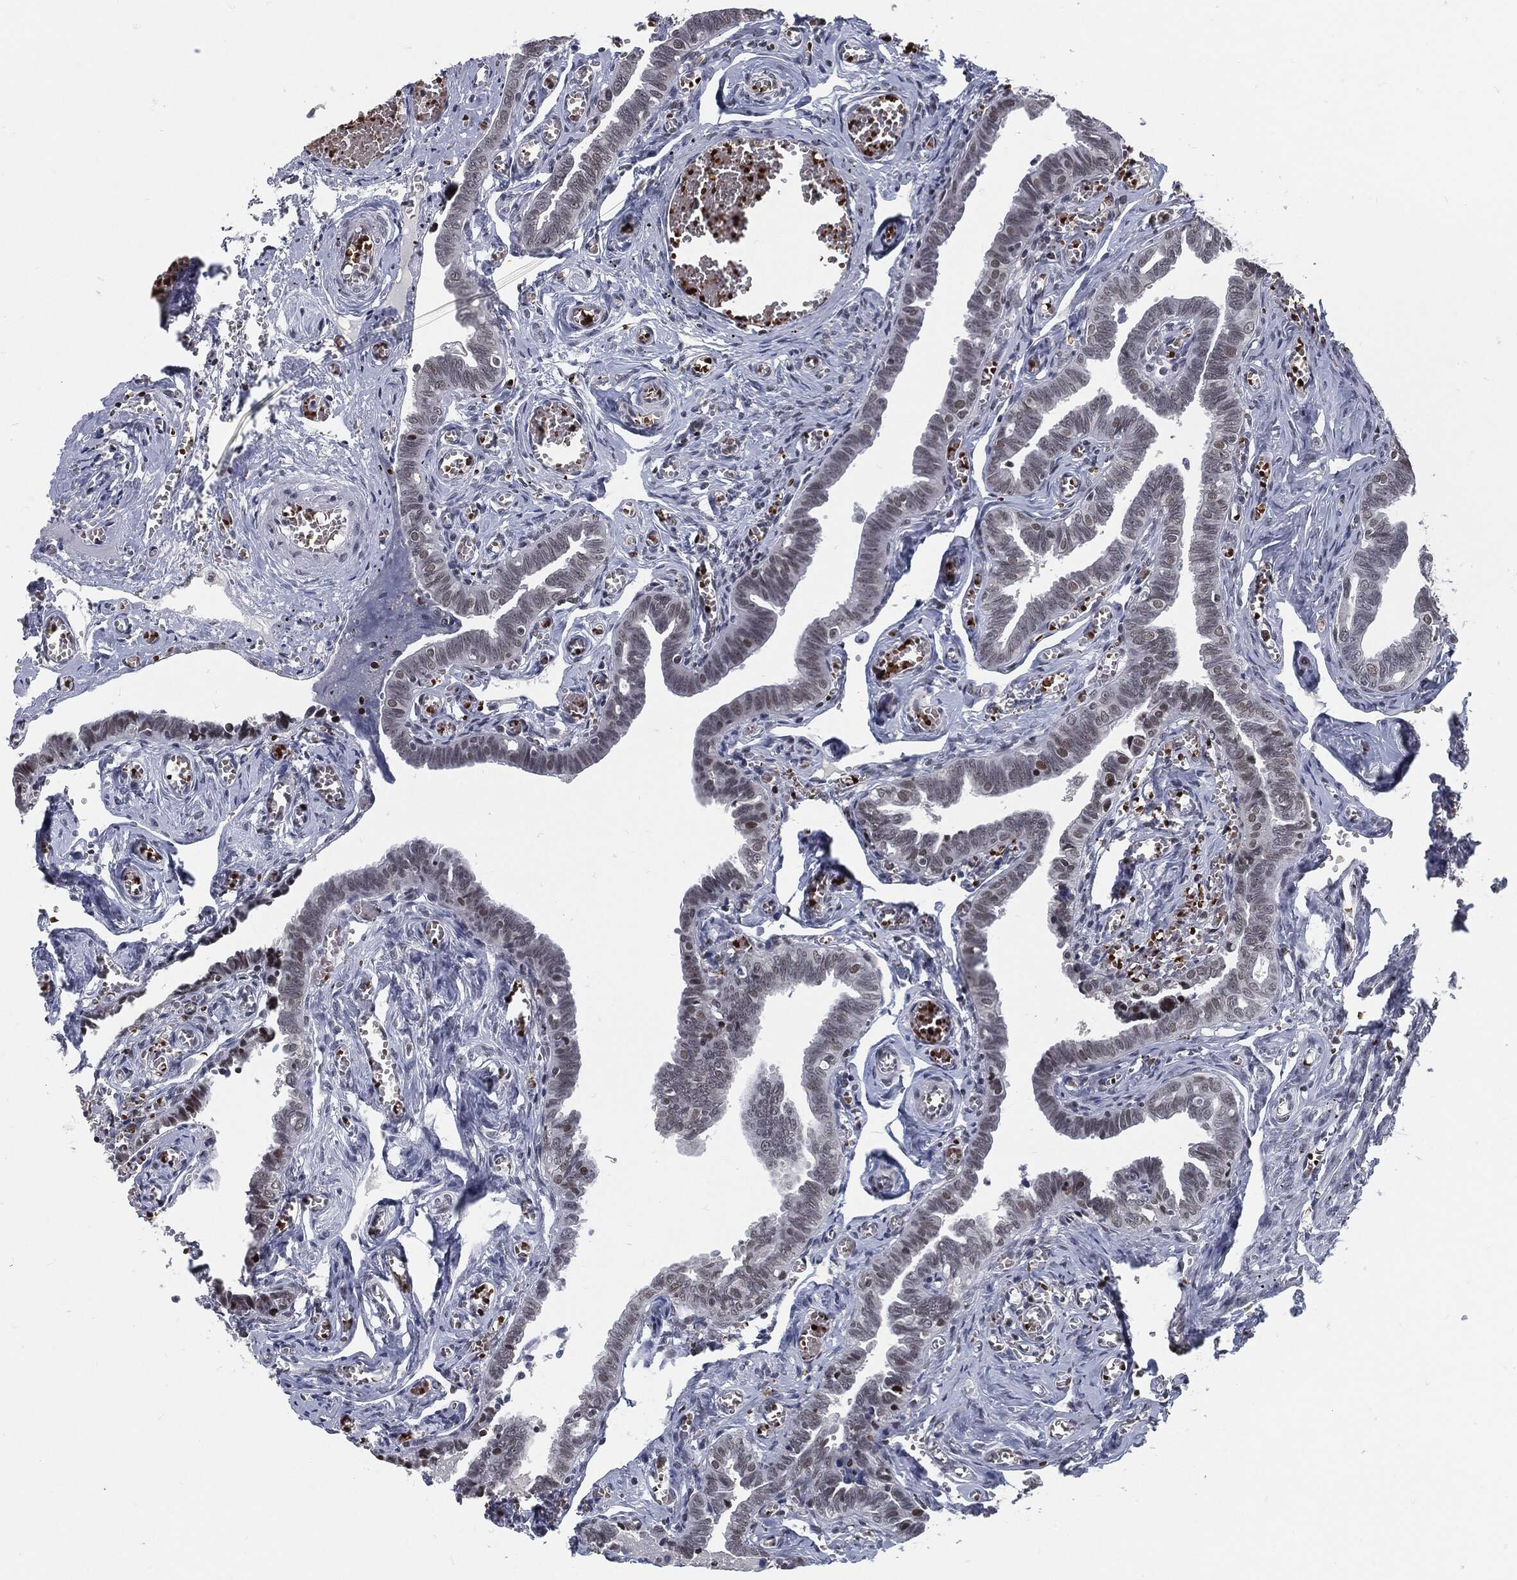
{"staining": {"intensity": "weak", "quantity": "<25%", "location": "nuclear"}, "tissue": "fallopian tube", "cell_type": "Glandular cells", "image_type": "normal", "snomed": [{"axis": "morphology", "description": "Normal tissue, NOS"}, {"axis": "topography", "description": "Vascular tissue"}, {"axis": "topography", "description": "Fallopian tube"}], "caption": "An image of human fallopian tube is negative for staining in glandular cells. (DAB (3,3'-diaminobenzidine) immunohistochemistry, high magnification).", "gene": "ANXA1", "patient": {"sex": "female", "age": 67}}